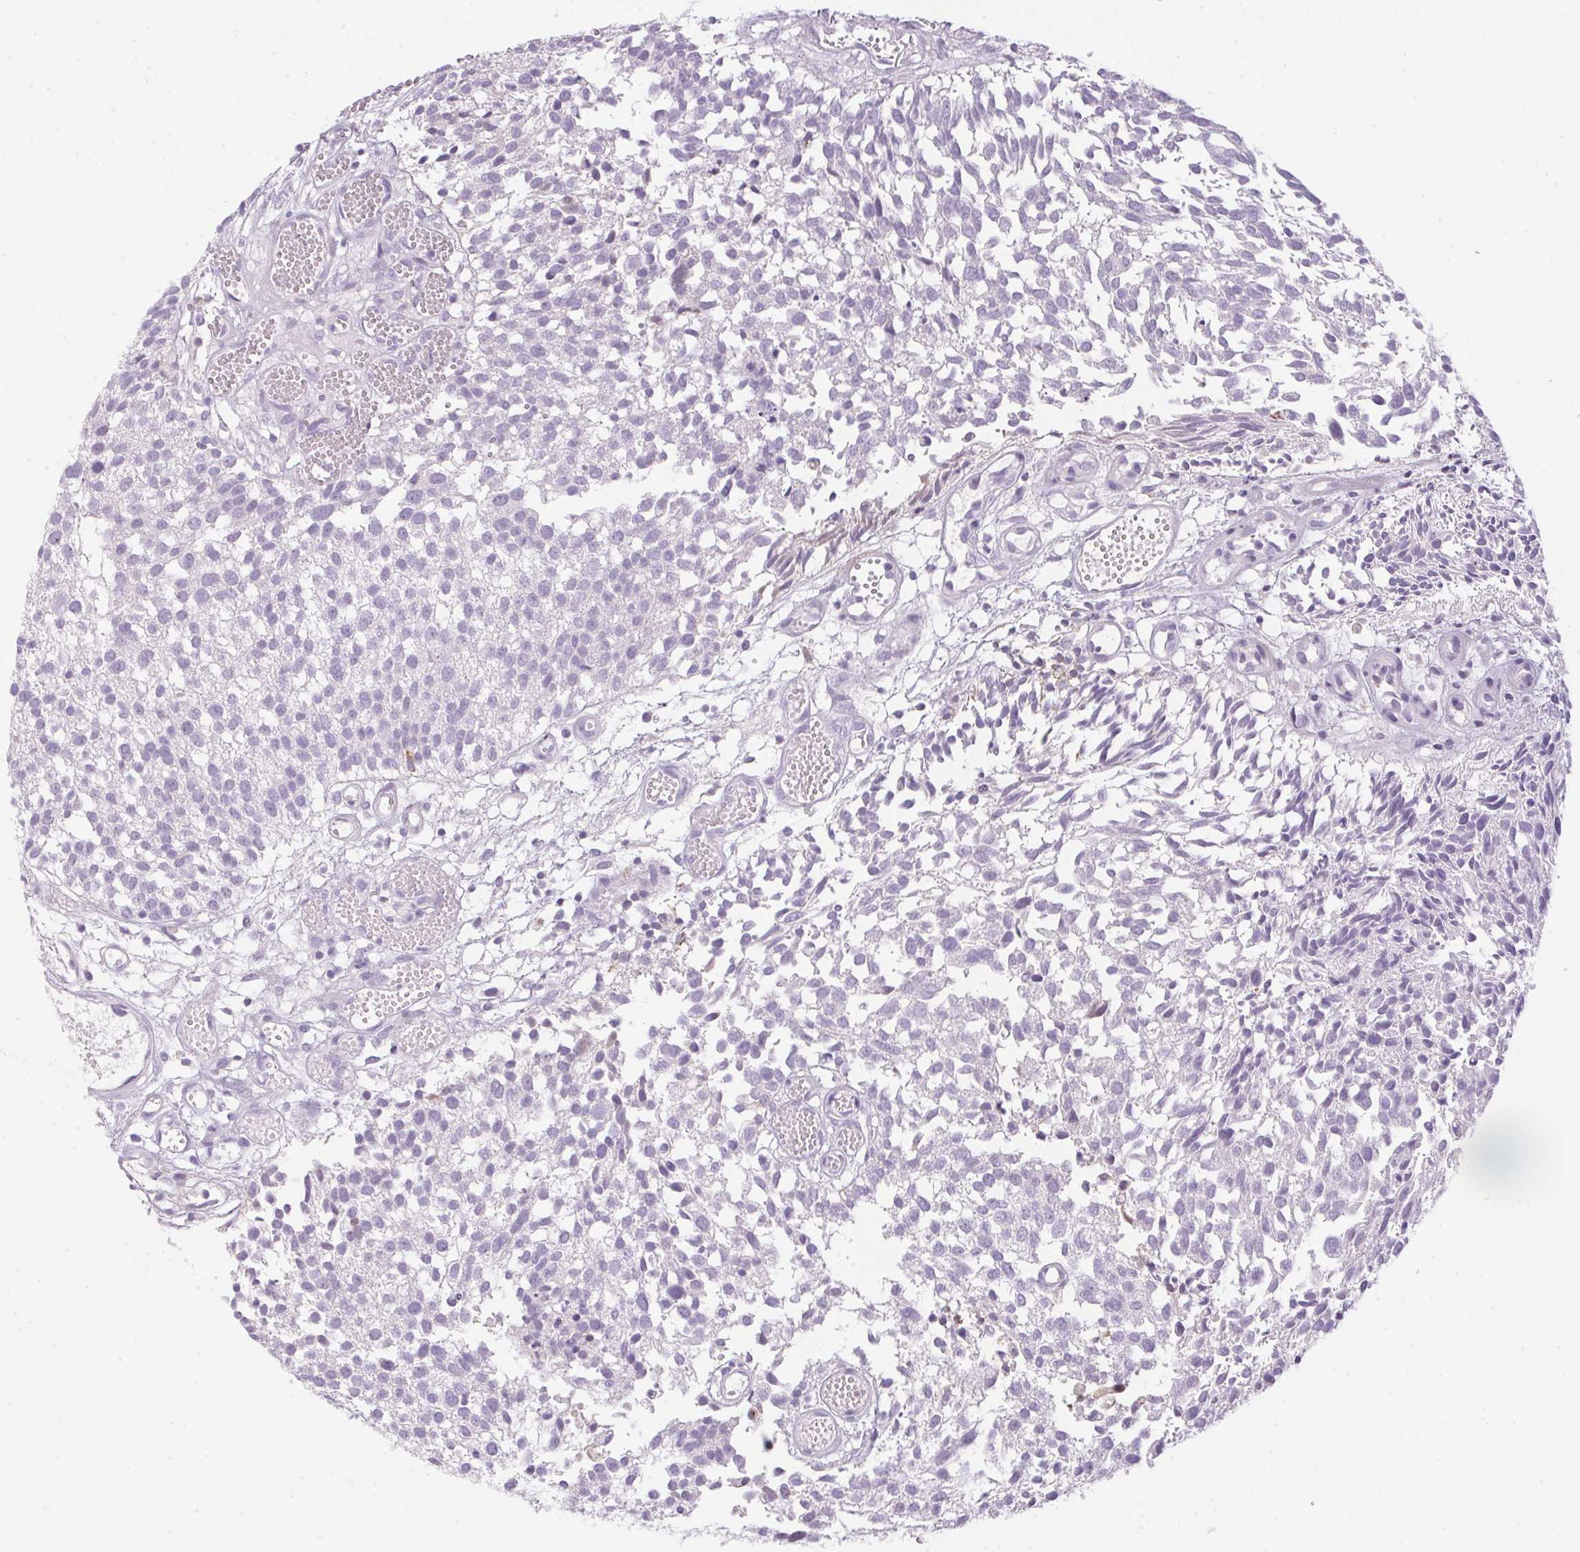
{"staining": {"intensity": "negative", "quantity": "none", "location": "none"}, "tissue": "urothelial cancer", "cell_type": "Tumor cells", "image_type": "cancer", "snomed": [{"axis": "morphology", "description": "Urothelial carcinoma, Low grade"}, {"axis": "topography", "description": "Urinary bladder"}], "caption": "Protein analysis of urothelial cancer shows no significant positivity in tumor cells.", "gene": "ECPAS", "patient": {"sex": "male", "age": 70}}